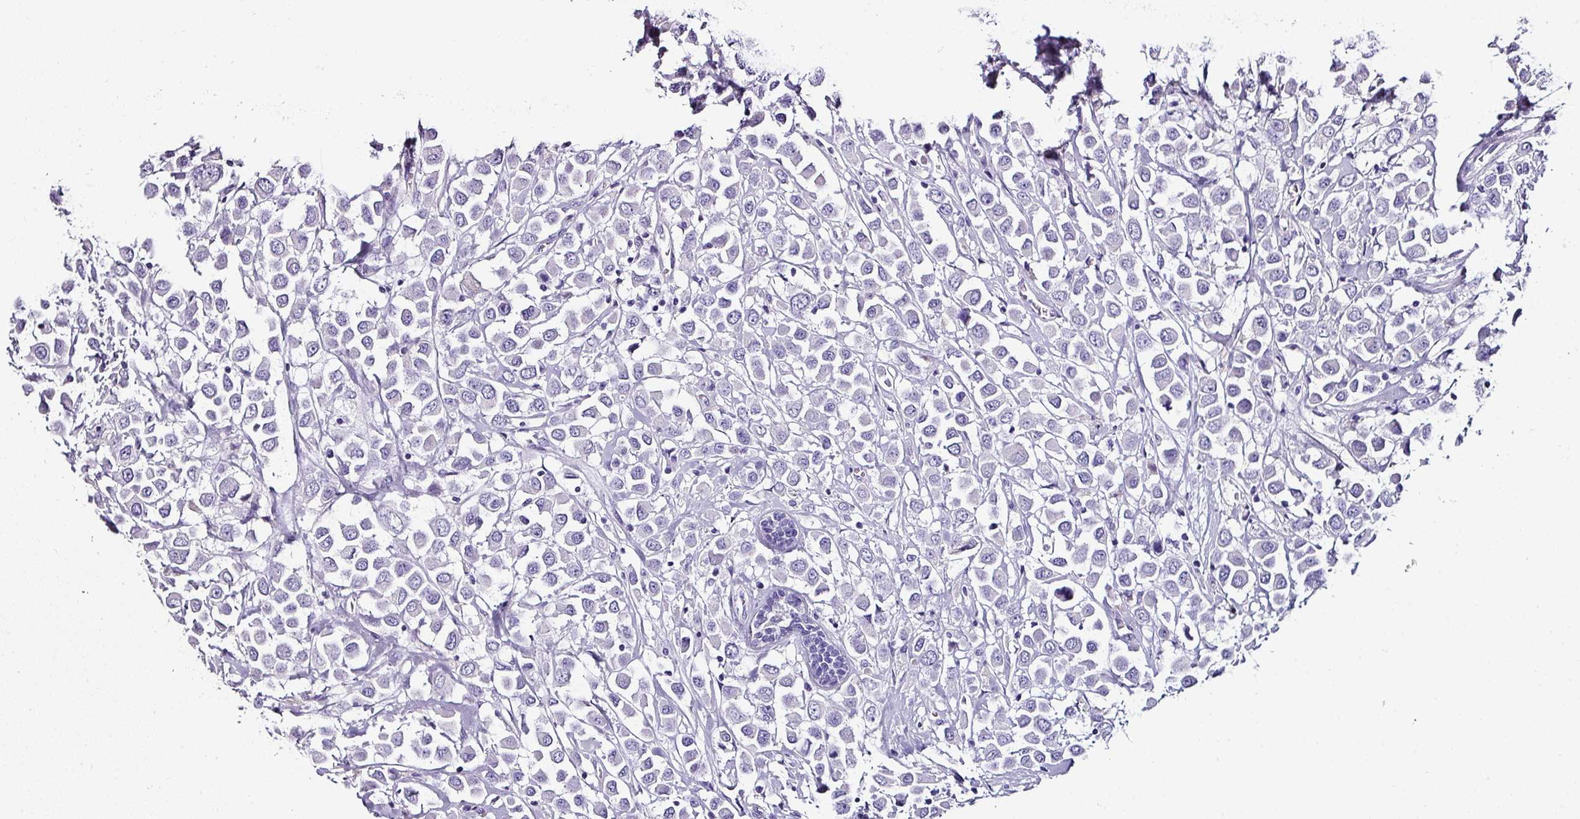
{"staining": {"intensity": "negative", "quantity": "none", "location": "none"}, "tissue": "breast cancer", "cell_type": "Tumor cells", "image_type": "cancer", "snomed": [{"axis": "morphology", "description": "Duct carcinoma"}, {"axis": "topography", "description": "Breast"}], "caption": "Immunohistochemistry (IHC) histopathology image of neoplastic tissue: breast cancer (infiltrating ductal carcinoma) stained with DAB reveals no significant protein positivity in tumor cells.", "gene": "NAPSA", "patient": {"sex": "female", "age": 61}}